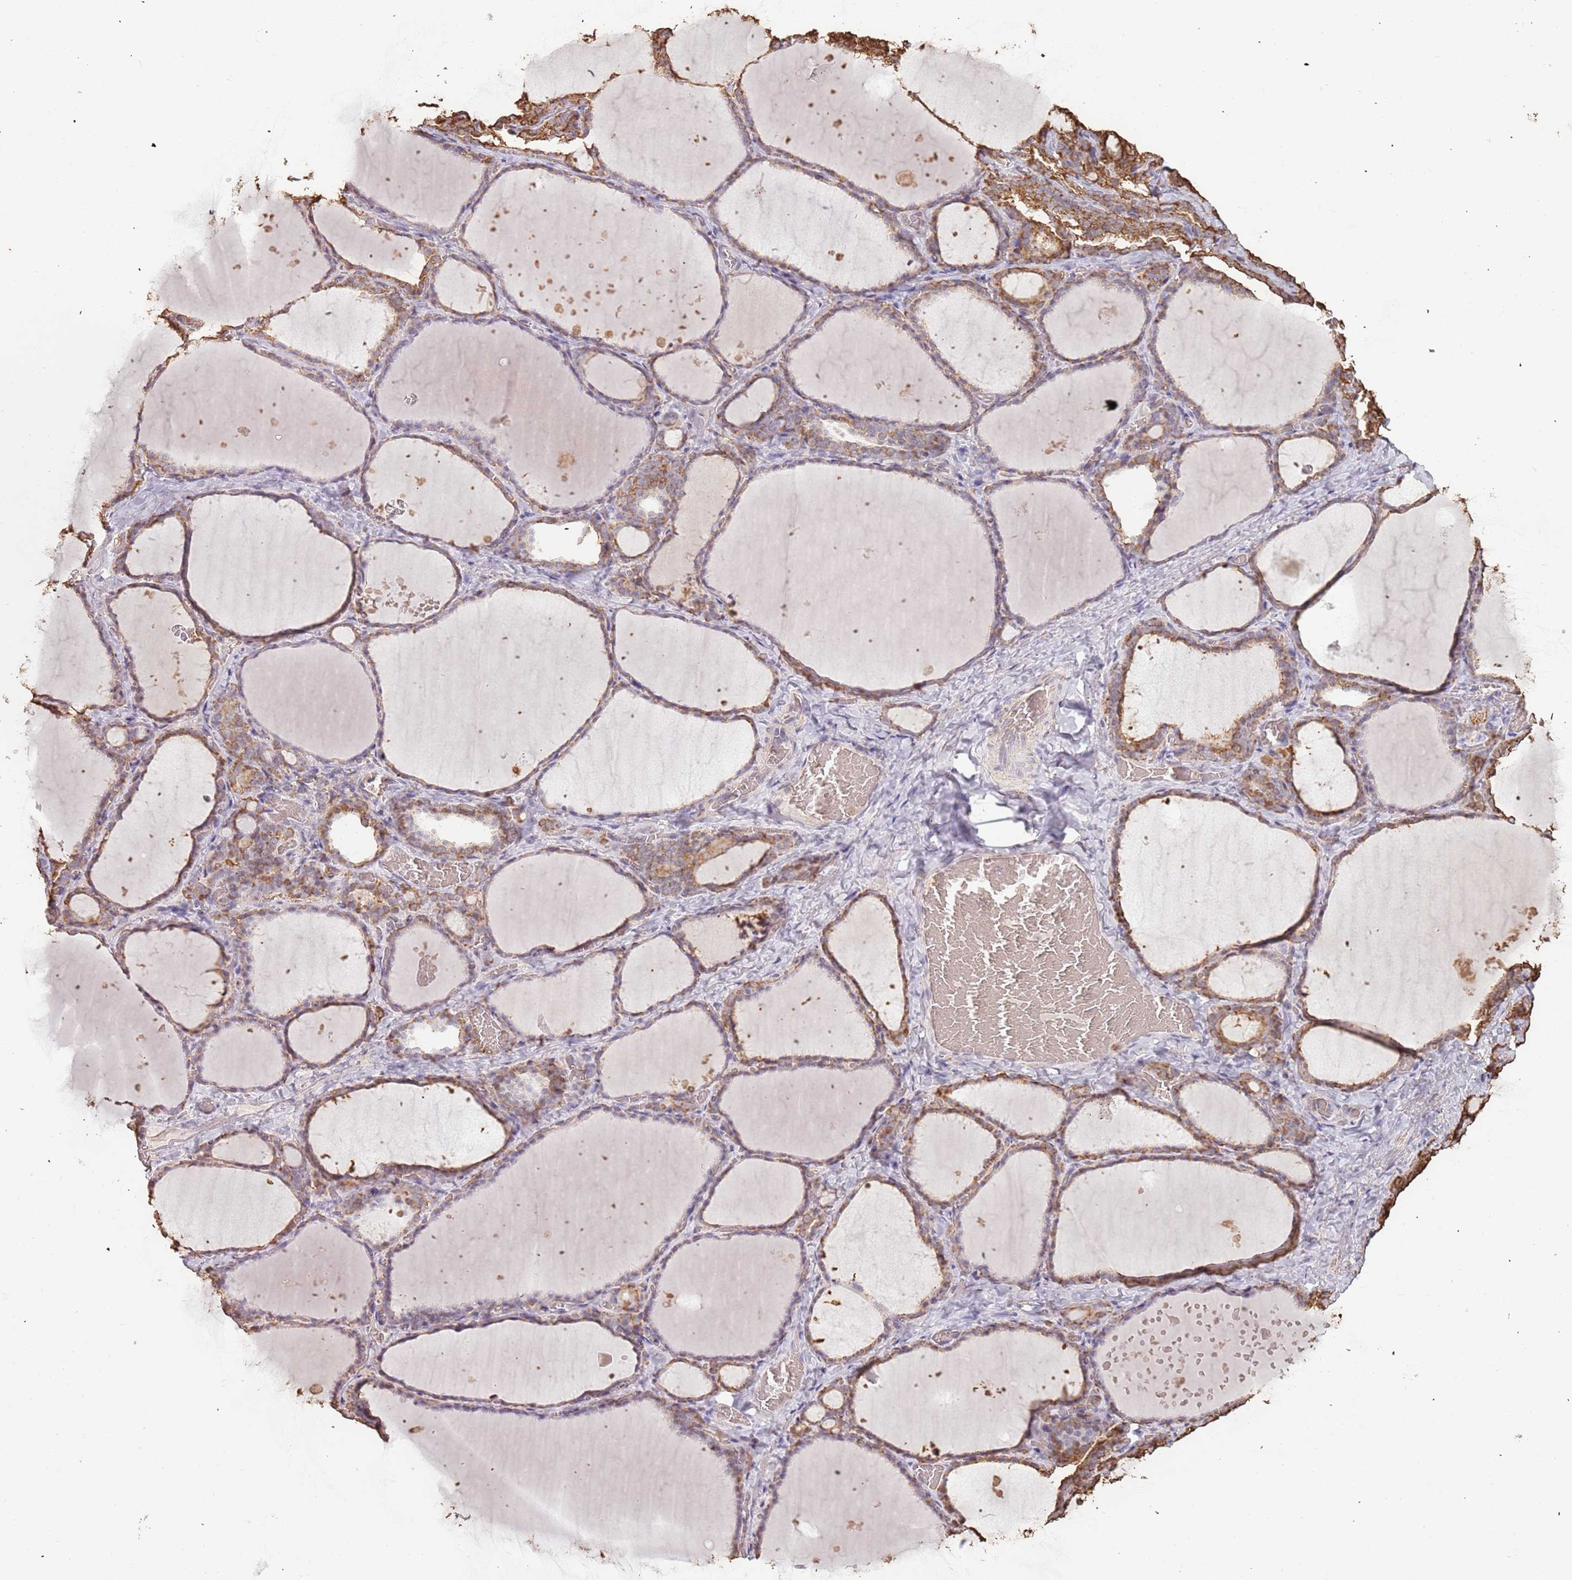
{"staining": {"intensity": "moderate", "quantity": ">75%", "location": "cytoplasmic/membranous"}, "tissue": "thyroid gland", "cell_type": "Glandular cells", "image_type": "normal", "snomed": [{"axis": "morphology", "description": "Normal tissue, NOS"}, {"axis": "topography", "description": "Thyroid gland"}], "caption": "Moderate cytoplasmic/membranous staining for a protein is identified in approximately >75% of glandular cells of benign thyroid gland using IHC.", "gene": "ATOSB", "patient": {"sex": "female", "age": 39}}